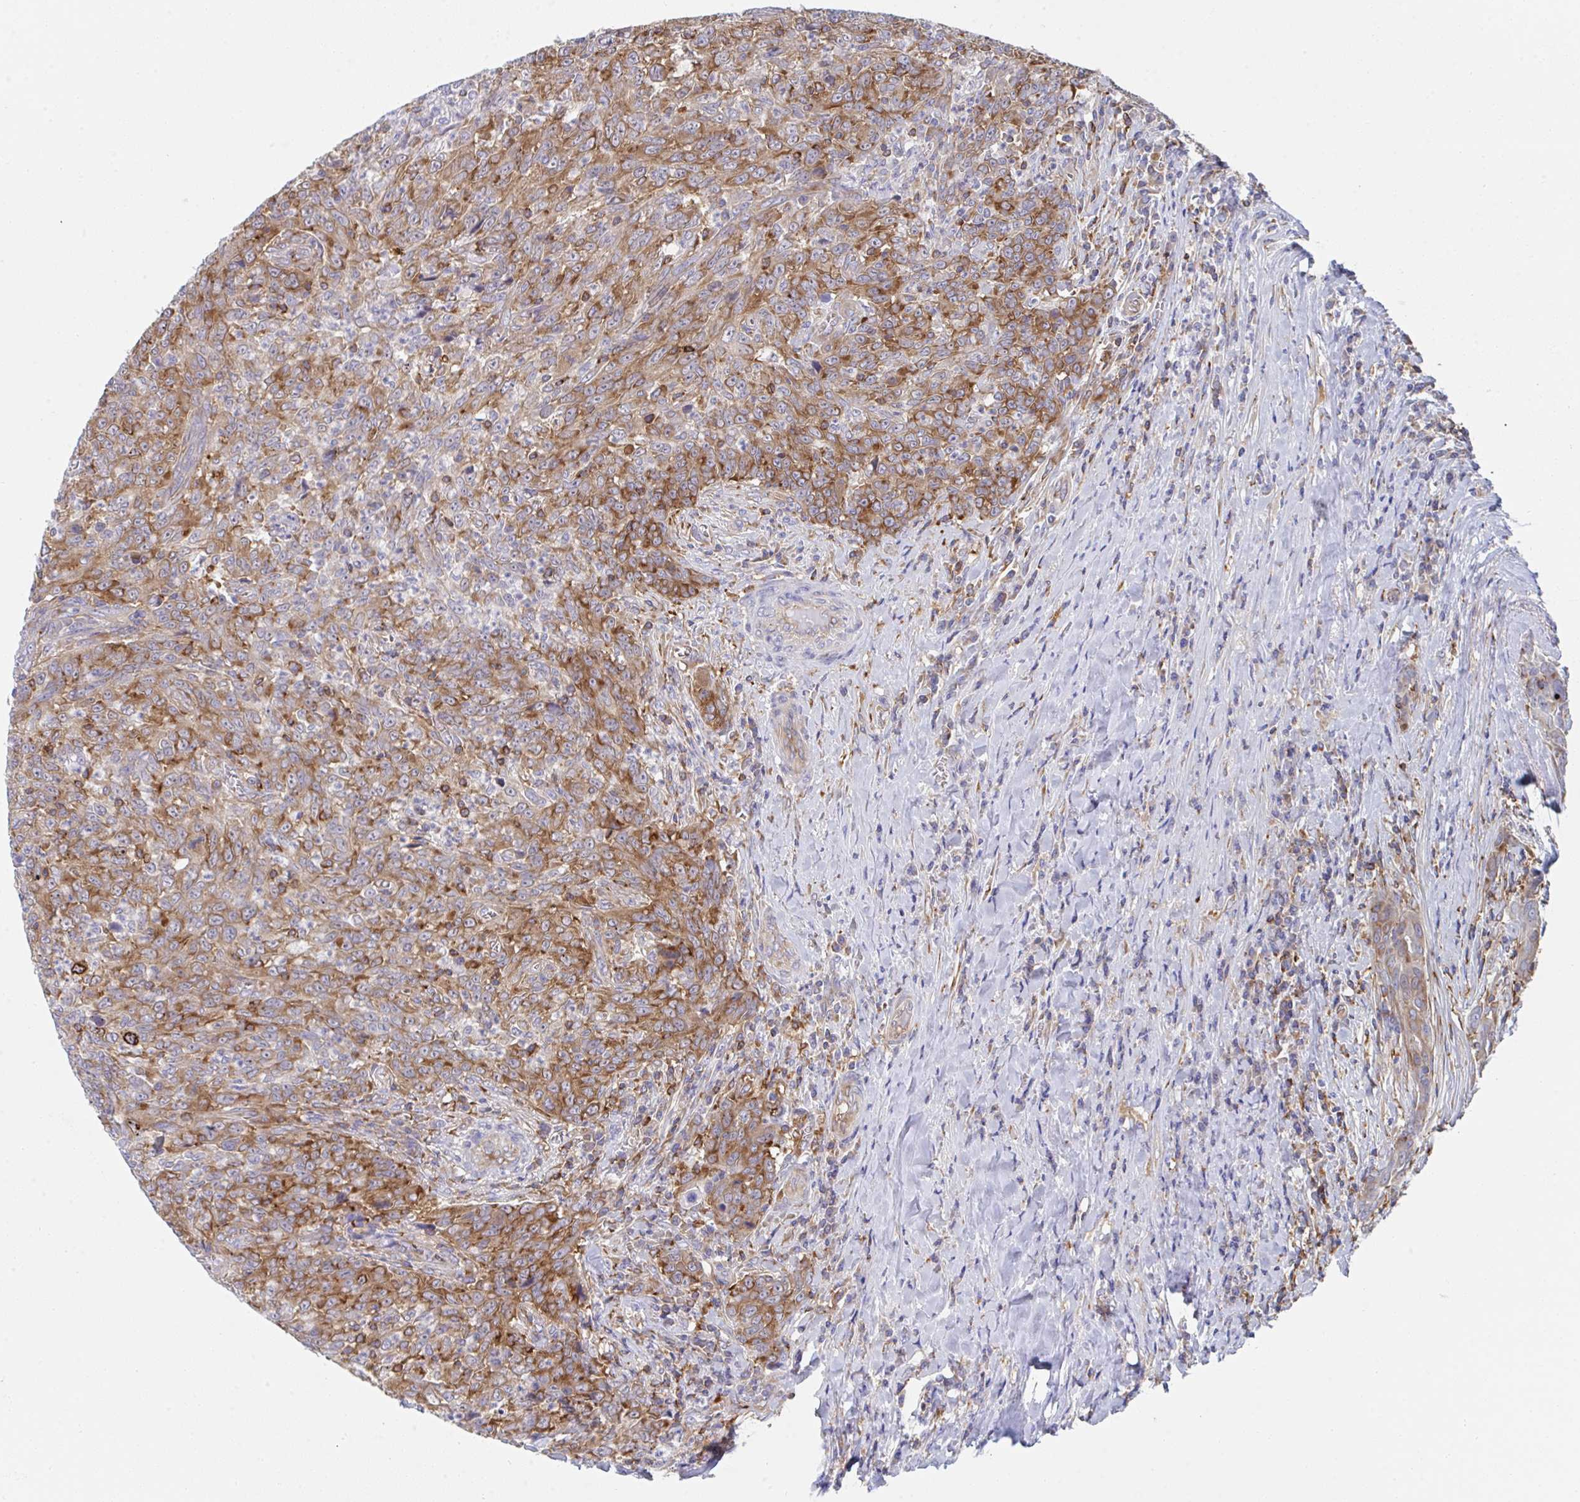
{"staining": {"intensity": "moderate", "quantity": "25%-75%", "location": "cytoplasmic/membranous"}, "tissue": "breast cancer", "cell_type": "Tumor cells", "image_type": "cancer", "snomed": [{"axis": "morphology", "description": "Duct carcinoma"}, {"axis": "topography", "description": "Breast"}], "caption": "This is a micrograph of immunohistochemistry (IHC) staining of infiltrating ductal carcinoma (breast), which shows moderate positivity in the cytoplasmic/membranous of tumor cells.", "gene": "WNK1", "patient": {"sex": "female", "age": 50}}